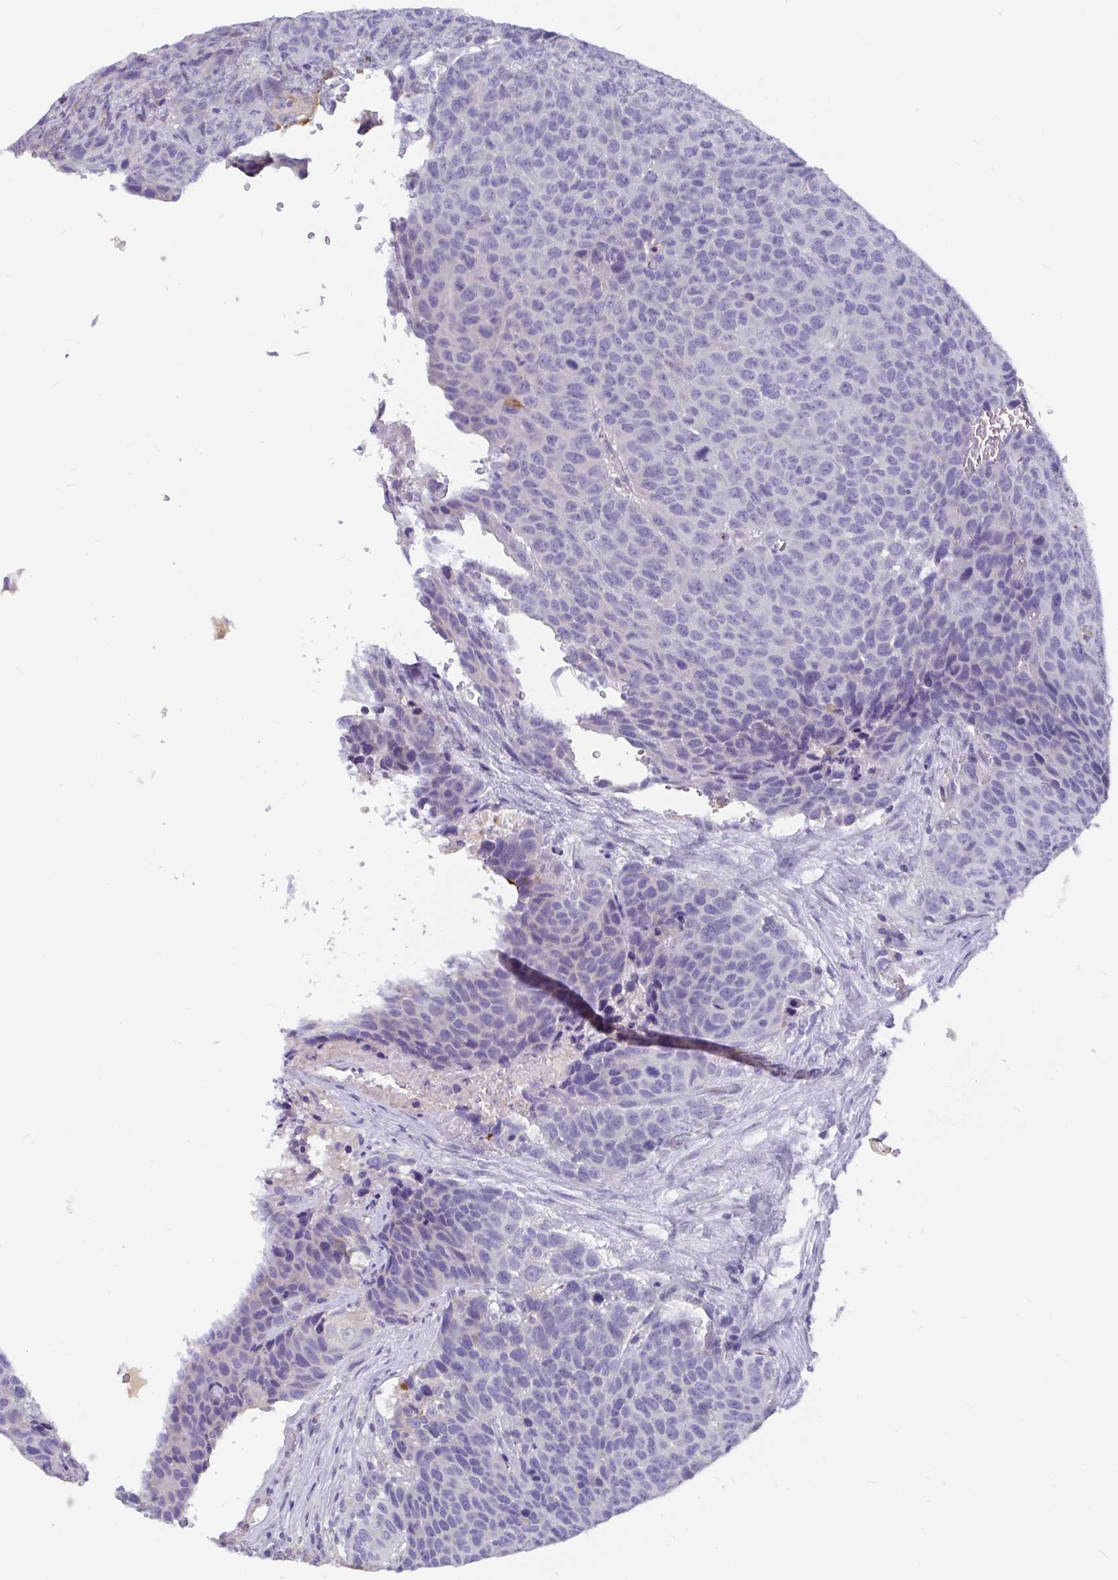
{"staining": {"intensity": "negative", "quantity": "none", "location": "none"}, "tissue": "head and neck cancer", "cell_type": "Tumor cells", "image_type": "cancer", "snomed": [{"axis": "morphology", "description": "Squamous cell carcinoma, NOS"}, {"axis": "topography", "description": "Head-Neck"}], "caption": "DAB (3,3'-diaminobenzidine) immunohistochemical staining of head and neck cancer reveals no significant staining in tumor cells.", "gene": "ADAMTS6", "patient": {"sex": "male", "age": 66}}